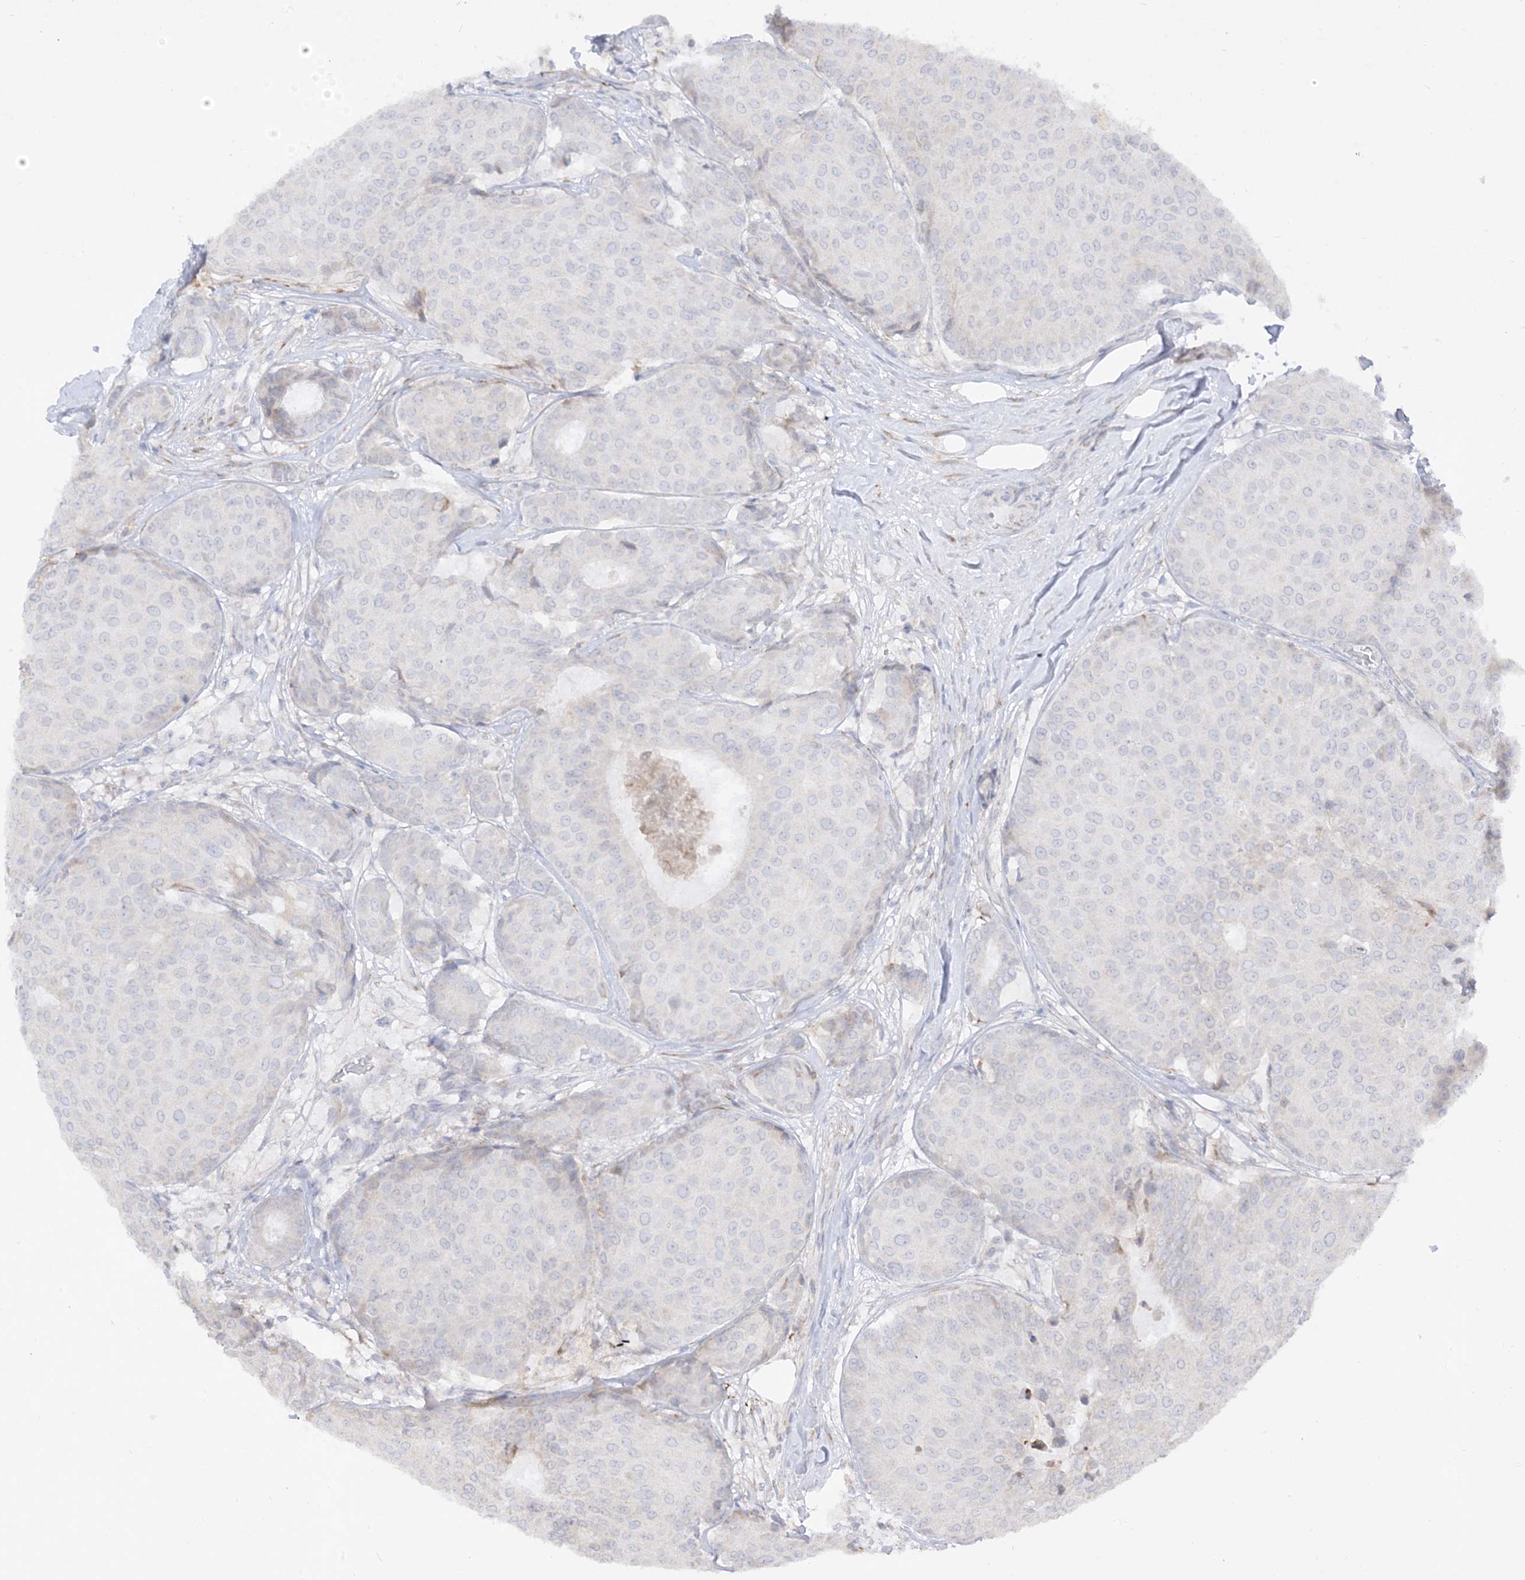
{"staining": {"intensity": "negative", "quantity": "none", "location": "none"}, "tissue": "breast cancer", "cell_type": "Tumor cells", "image_type": "cancer", "snomed": [{"axis": "morphology", "description": "Duct carcinoma"}, {"axis": "topography", "description": "Breast"}], "caption": "Immunohistochemical staining of breast cancer exhibits no significant staining in tumor cells.", "gene": "LOXL3", "patient": {"sex": "female", "age": 75}}